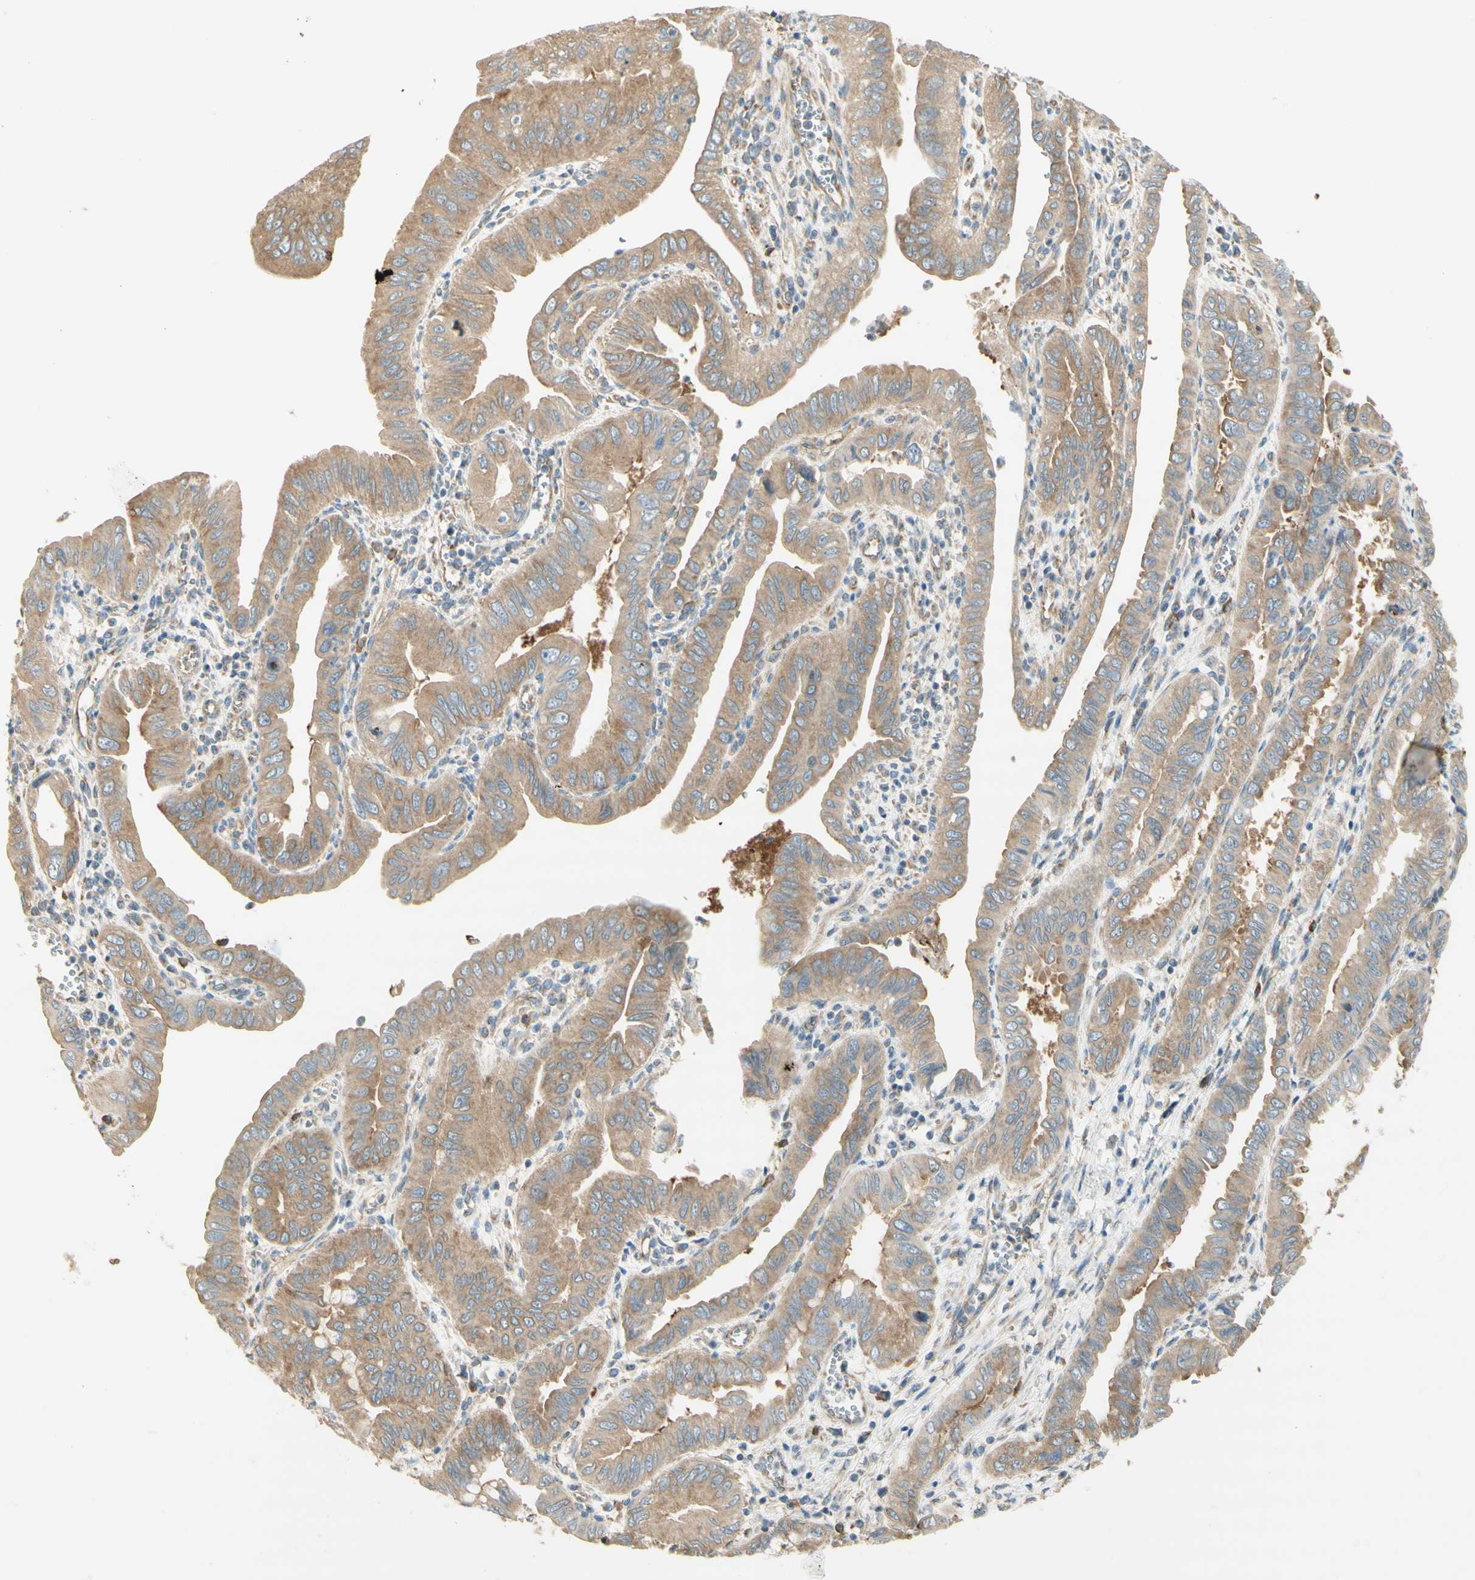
{"staining": {"intensity": "weak", "quantity": ">75%", "location": "cytoplasmic/membranous"}, "tissue": "pancreatic cancer", "cell_type": "Tumor cells", "image_type": "cancer", "snomed": [{"axis": "morphology", "description": "Normal tissue, NOS"}, {"axis": "topography", "description": "Lymph node"}], "caption": "Tumor cells exhibit low levels of weak cytoplasmic/membranous positivity in approximately >75% of cells in pancreatic cancer.", "gene": "DYNC1H1", "patient": {"sex": "male", "age": 50}}